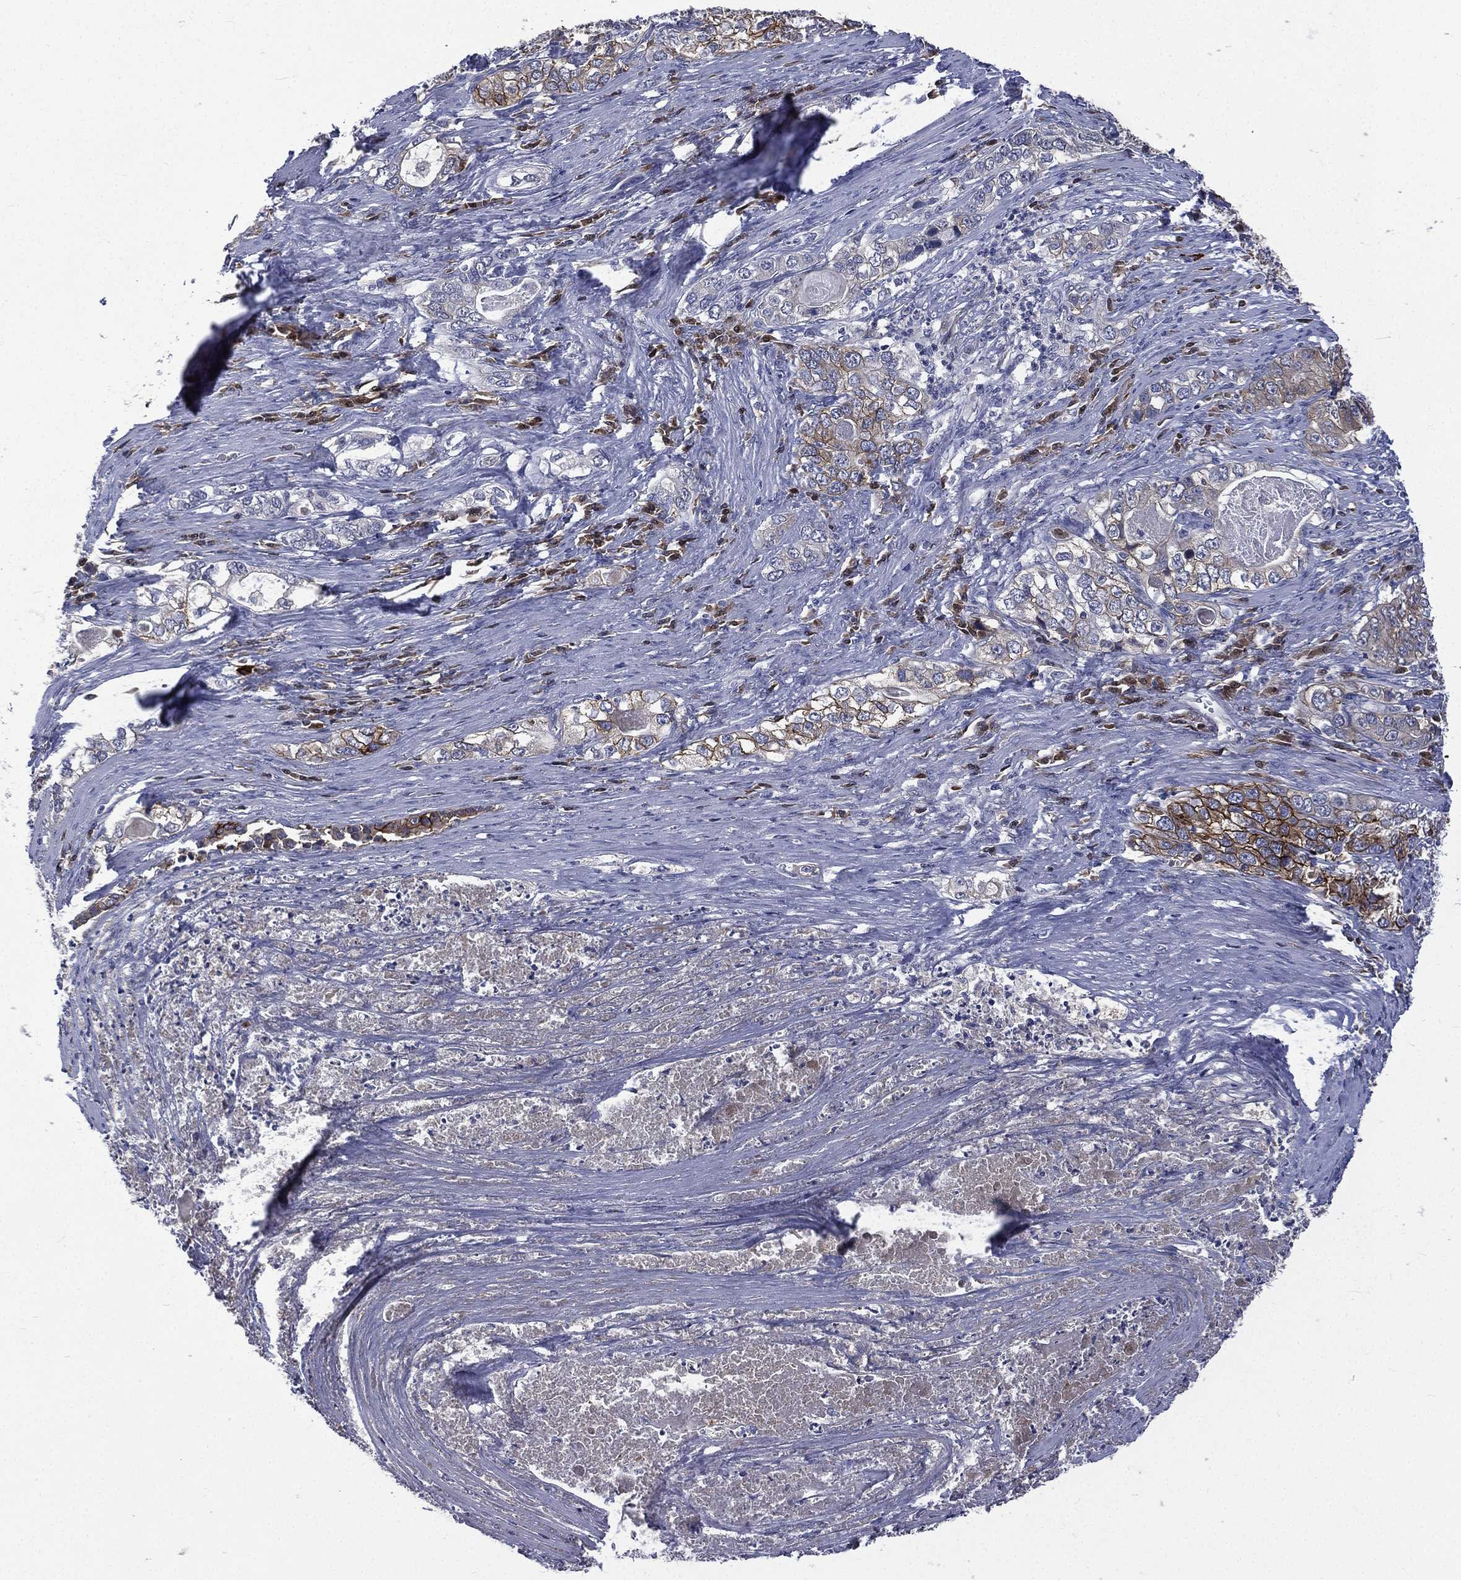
{"staining": {"intensity": "strong", "quantity": "<25%", "location": "cytoplasmic/membranous"}, "tissue": "stomach cancer", "cell_type": "Tumor cells", "image_type": "cancer", "snomed": [{"axis": "morphology", "description": "Adenocarcinoma, NOS"}, {"axis": "topography", "description": "Stomach, lower"}], "caption": "An IHC photomicrograph of neoplastic tissue is shown. Protein staining in brown labels strong cytoplasmic/membranous positivity in stomach adenocarcinoma within tumor cells.", "gene": "CA12", "patient": {"sex": "female", "age": 72}}